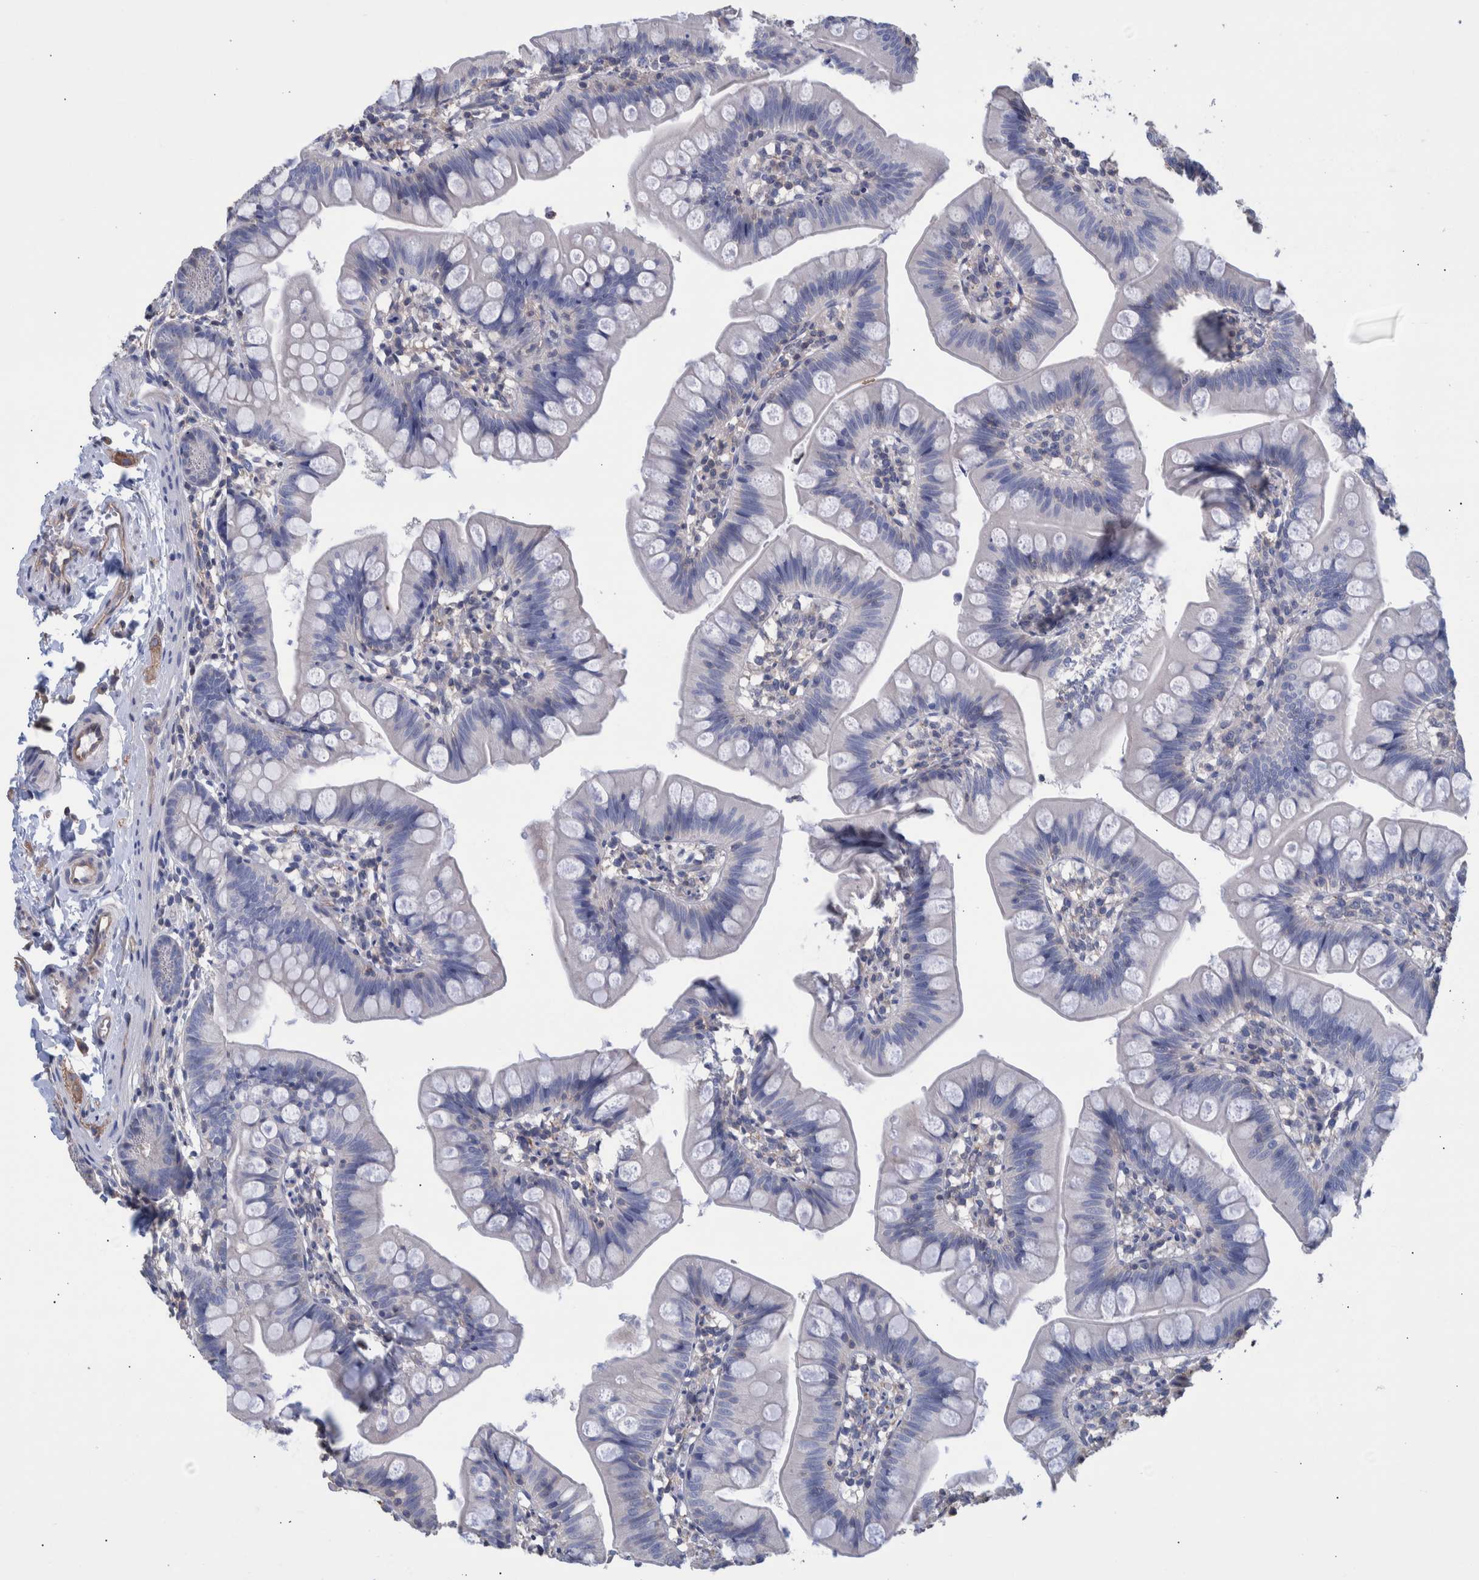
{"staining": {"intensity": "negative", "quantity": "none", "location": "none"}, "tissue": "small intestine", "cell_type": "Glandular cells", "image_type": "normal", "snomed": [{"axis": "morphology", "description": "Normal tissue, NOS"}, {"axis": "topography", "description": "Small intestine"}], "caption": "The image reveals no staining of glandular cells in benign small intestine. (DAB IHC visualized using brightfield microscopy, high magnification).", "gene": "PPP3CC", "patient": {"sex": "male", "age": 7}}